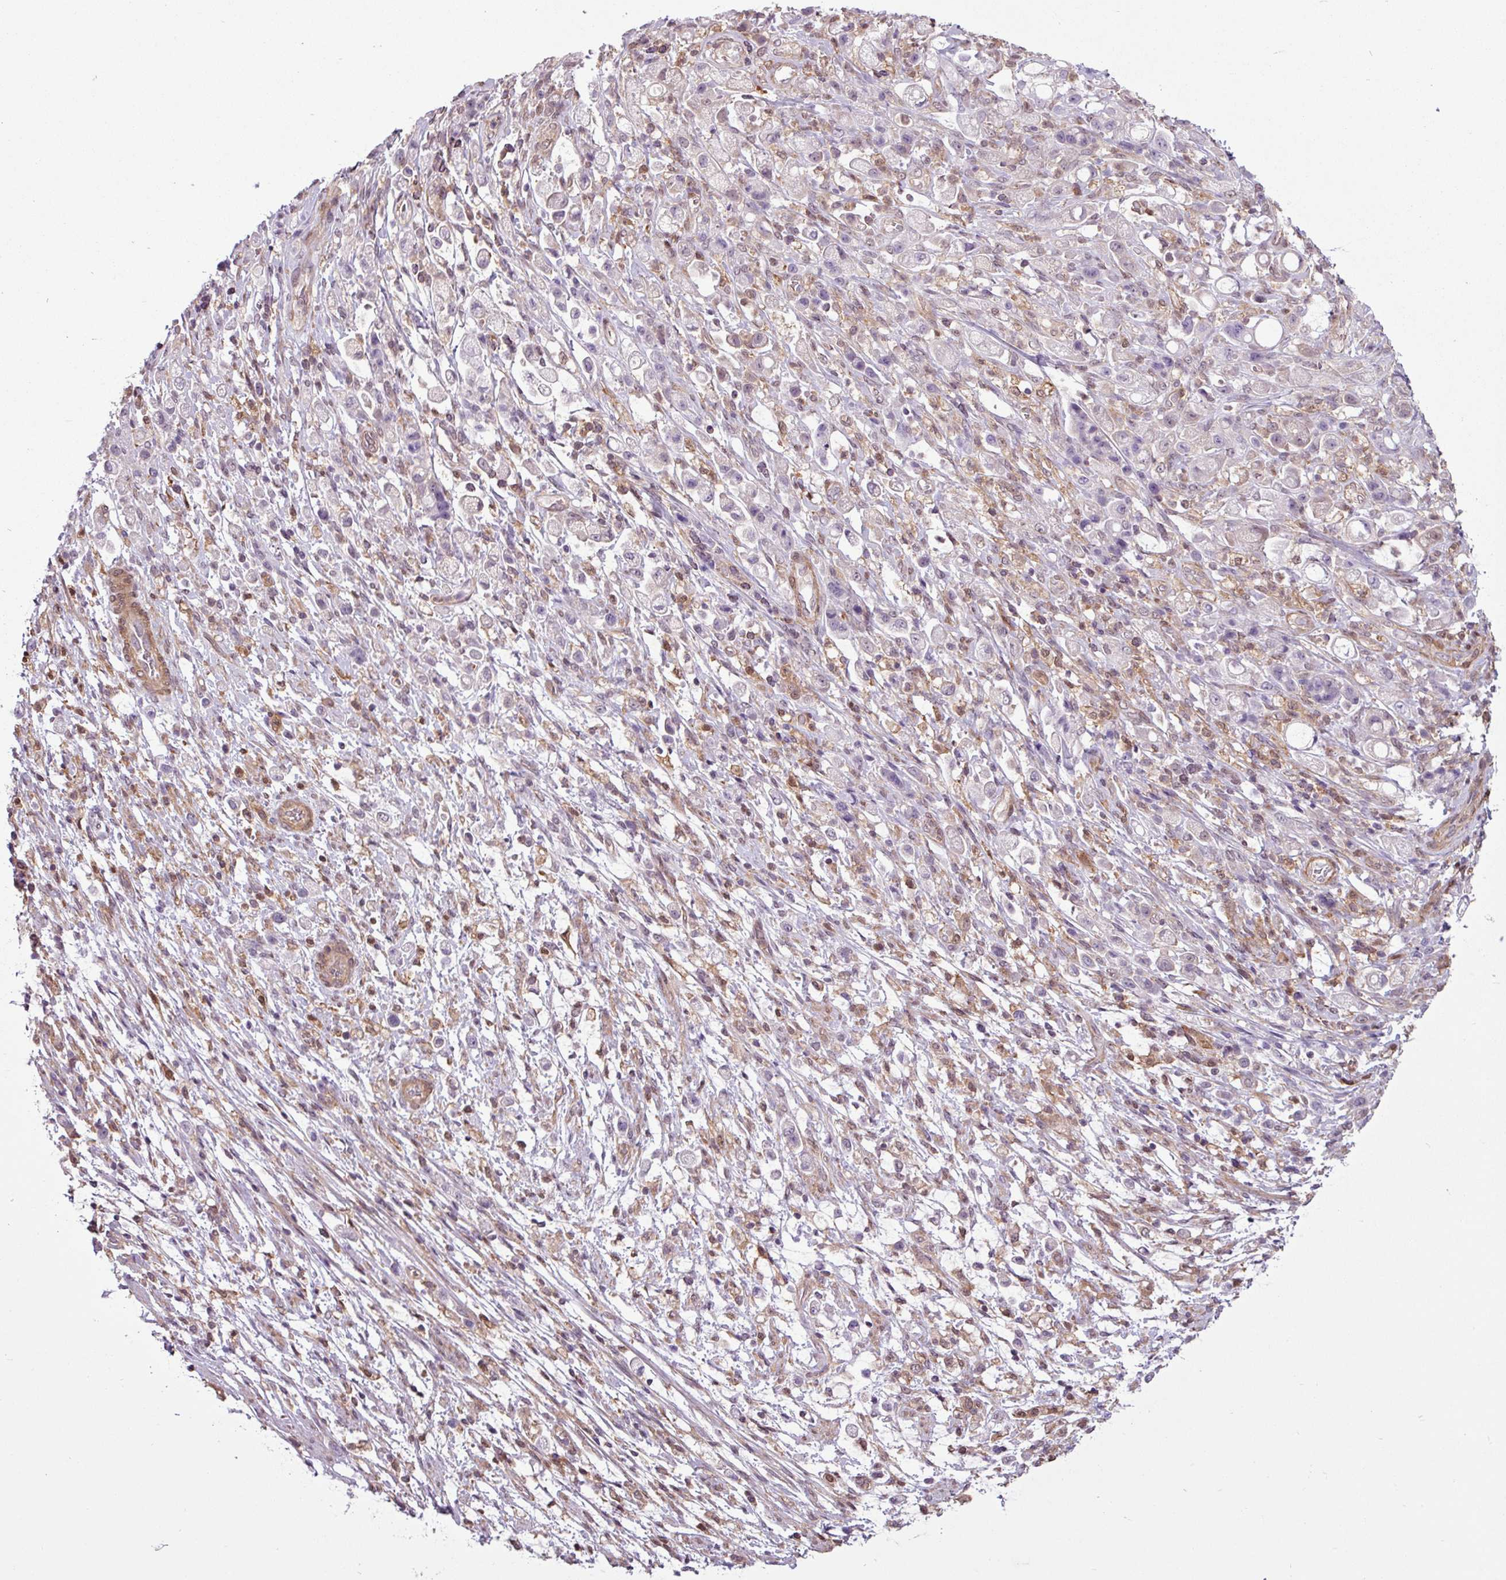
{"staining": {"intensity": "negative", "quantity": "none", "location": "none"}, "tissue": "stomach cancer", "cell_type": "Tumor cells", "image_type": "cancer", "snomed": [{"axis": "morphology", "description": "Adenocarcinoma, NOS"}, {"axis": "topography", "description": "Stomach"}], "caption": "Protein analysis of adenocarcinoma (stomach) demonstrates no significant staining in tumor cells.", "gene": "SH3BGRL", "patient": {"sex": "female", "age": 60}}